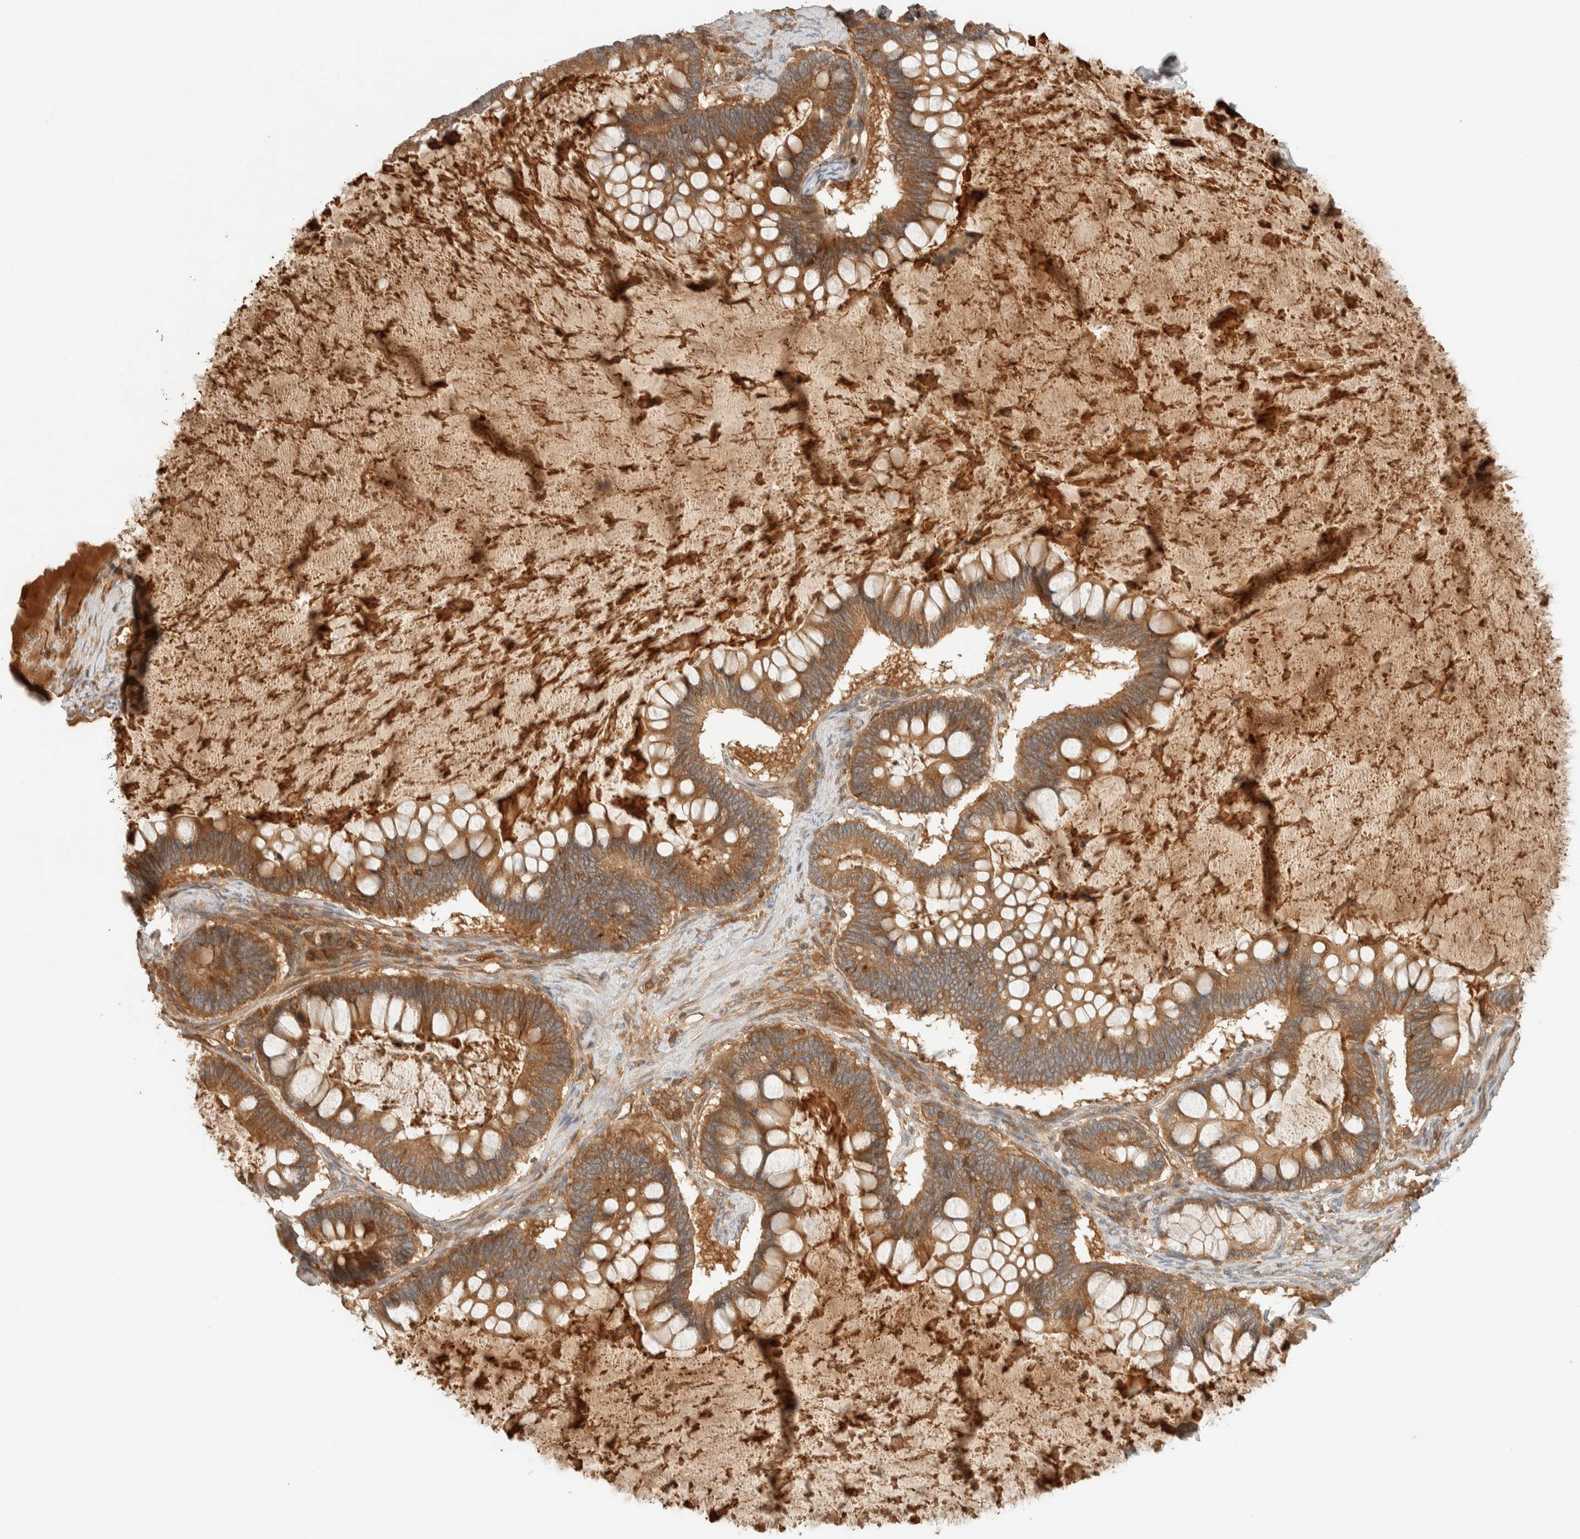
{"staining": {"intensity": "moderate", "quantity": ">75%", "location": "cytoplasmic/membranous"}, "tissue": "ovarian cancer", "cell_type": "Tumor cells", "image_type": "cancer", "snomed": [{"axis": "morphology", "description": "Cystadenocarcinoma, mucinous, NOS"}, {"axis": "topography", "description": "Ovary"}], "caption": "This photomicrograph exhibits IHC staining of human ovarian cancer, with medium moderate cytoplasmic/membranous positivity in about >75% of tumor cells.", "gene": "FAM167A", "patient": {"sex": "female", "age": 61}}